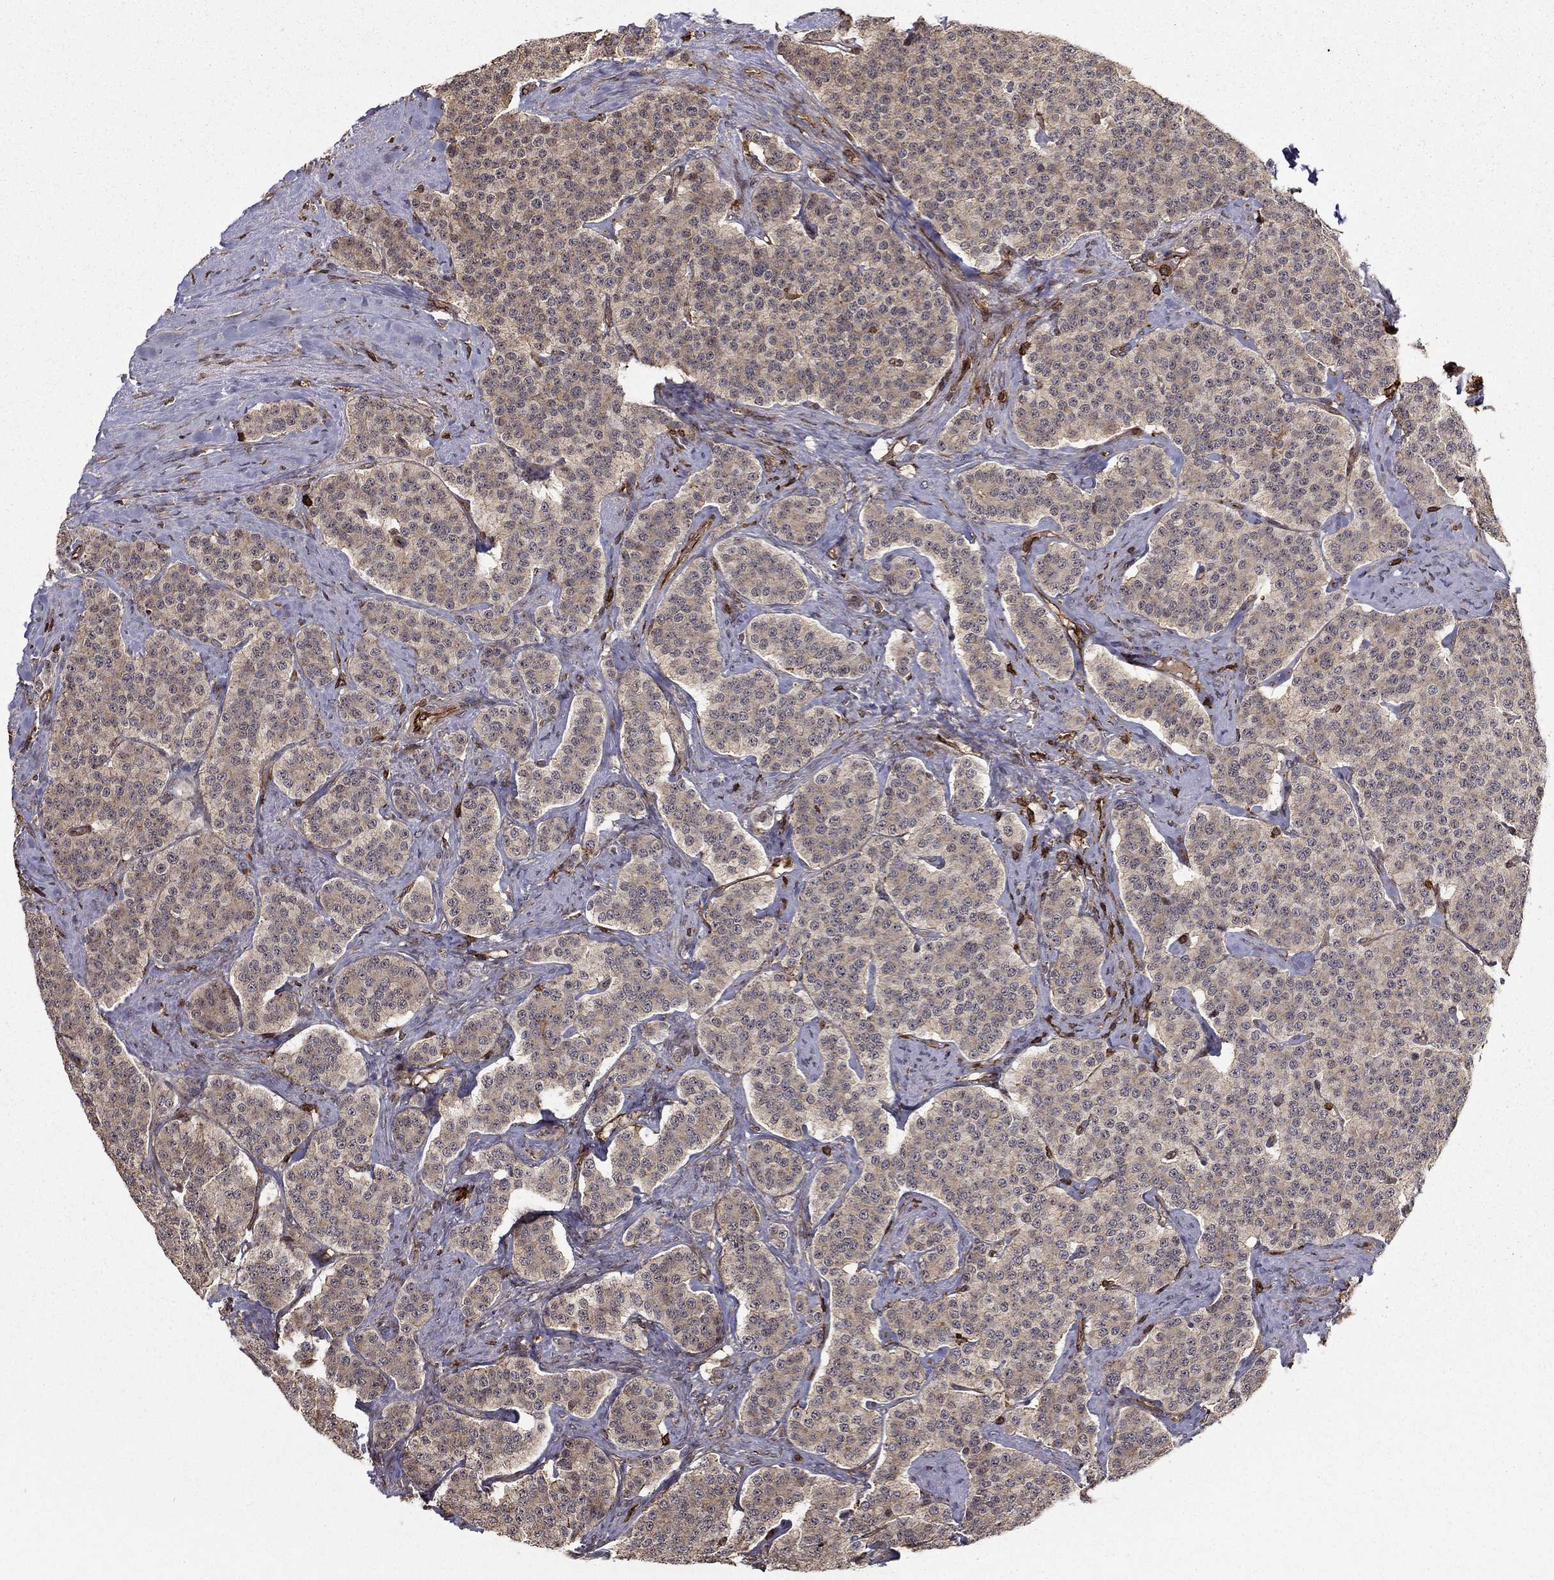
{"staining": {"intensity": "weak", "quantity": "25%-75%", "location": "cytoplasmic/membranous"}, "tissue": "carcinoid", "cell_type": "Tumor cells", "image_type": "cancer", "snomed": [{"axis": "morphology", "description": "Carcinoid, malignant, NOS"}, {"axis": "topography", "description": "Small intestine"}], "caption": "Immunohistochemical staining of carcinoid (malignant) exhibits weak cytoplasmic/membranous protein positivity in approximately 25%-75% of tumor cells. The staining was performed using DAB to visualize the protein expression in brown, while the nuclei were stained in blue with hematoxylin (Magnification: 20x).", "gene": "ADM", "patient": {"sex": "female", "age": 58}}